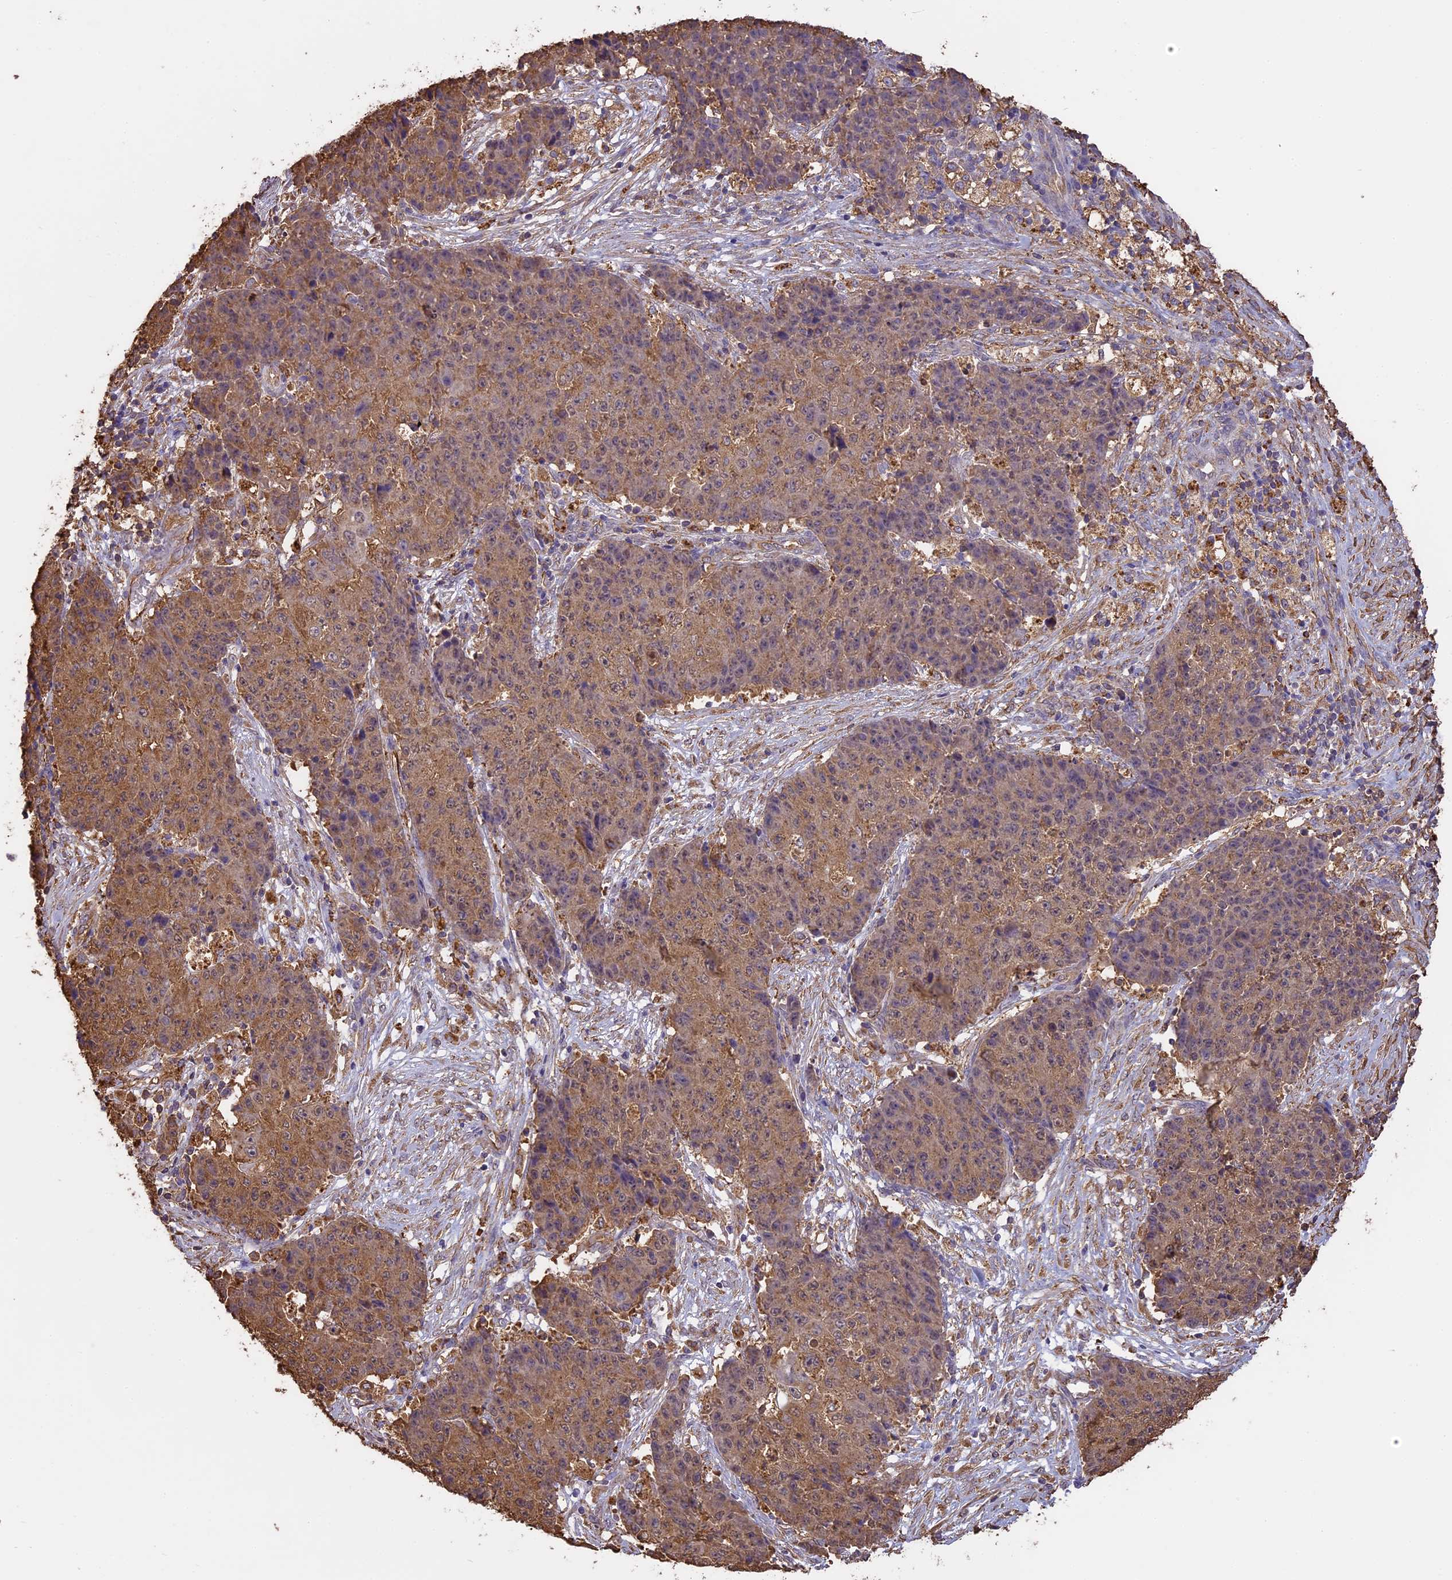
{"staining": {"intensity": "weak", "quantity": ">75%", "location": "cytoplasmic/membranous,nuclear"}, "tissue": "ovarian cancer", "cell_type": "Tumor cells", "image_type": "cancer", "snomed": [{"axis": "morphology", "description": "Carcinoma, endometroid"}, {"axis": "topography", "description": "Ovary"}], "caption": "Ovarian endometroid carcinoma stained with immunohistochemistry (IHC) exhibits weak cytoplasmic/membranous and nuclear staining in about >75% of tumor cells.", "gene": "ARHGAP19", "patient": {"sex": "female", "age": 42}}